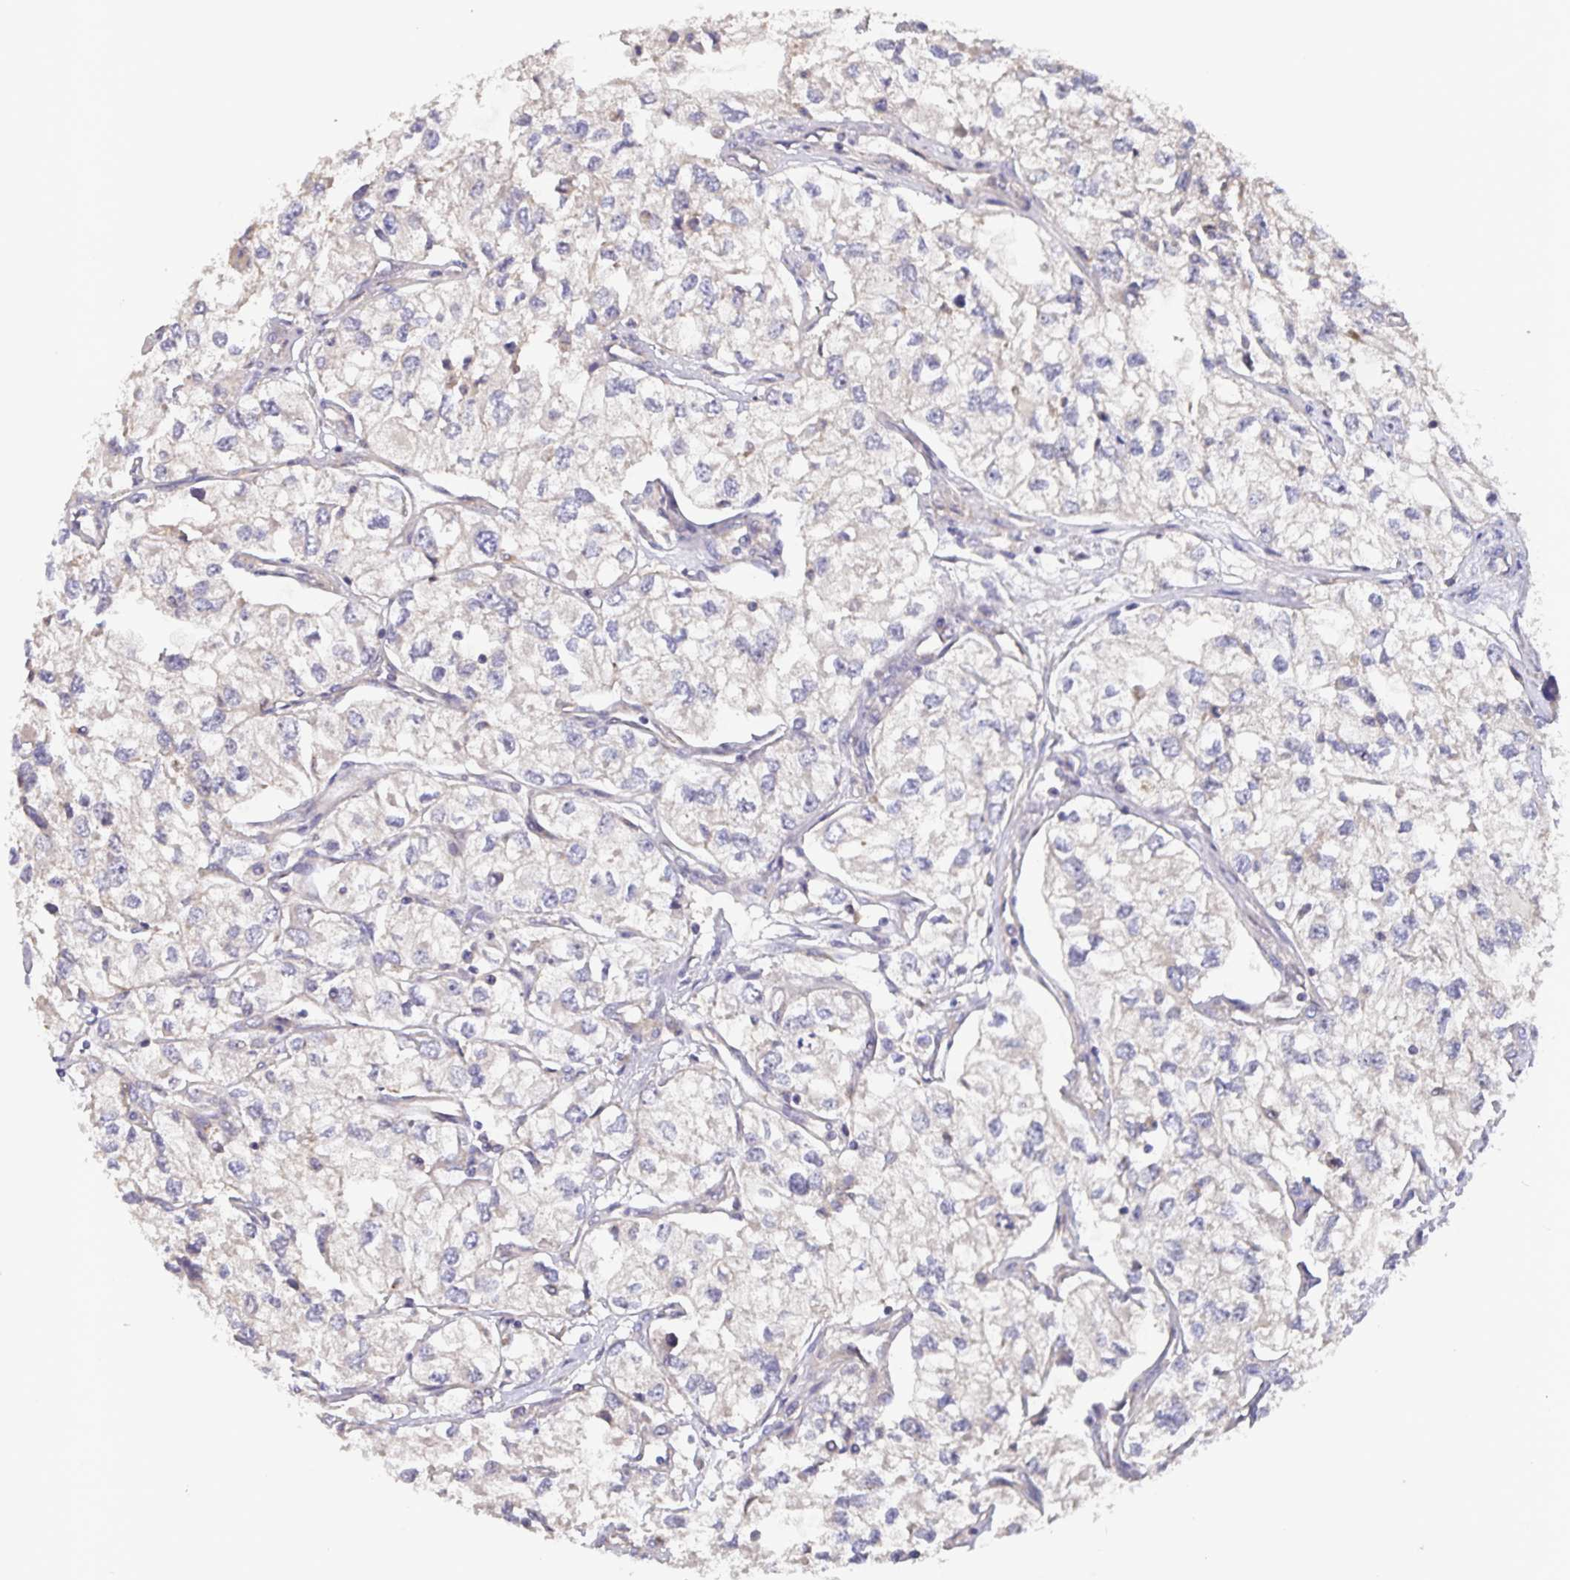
{"staining": {"intensity": "negative", "quantity": "none", "location": "none"}, "tissue": "renal cancer", "cell_type": "Tumor cells", "image_type": "cancer", "snomed": [{"axis": "morphology", "description": "Adenocarcinoma, NOS"}, {"axis": "topography", "description": "Kidney"}], "caption": "This is an IHC image of renal cancer. There is no staining in tumor cells.", "gene": "FBXL16", "patient": {"sex": "female", "age": 59}}